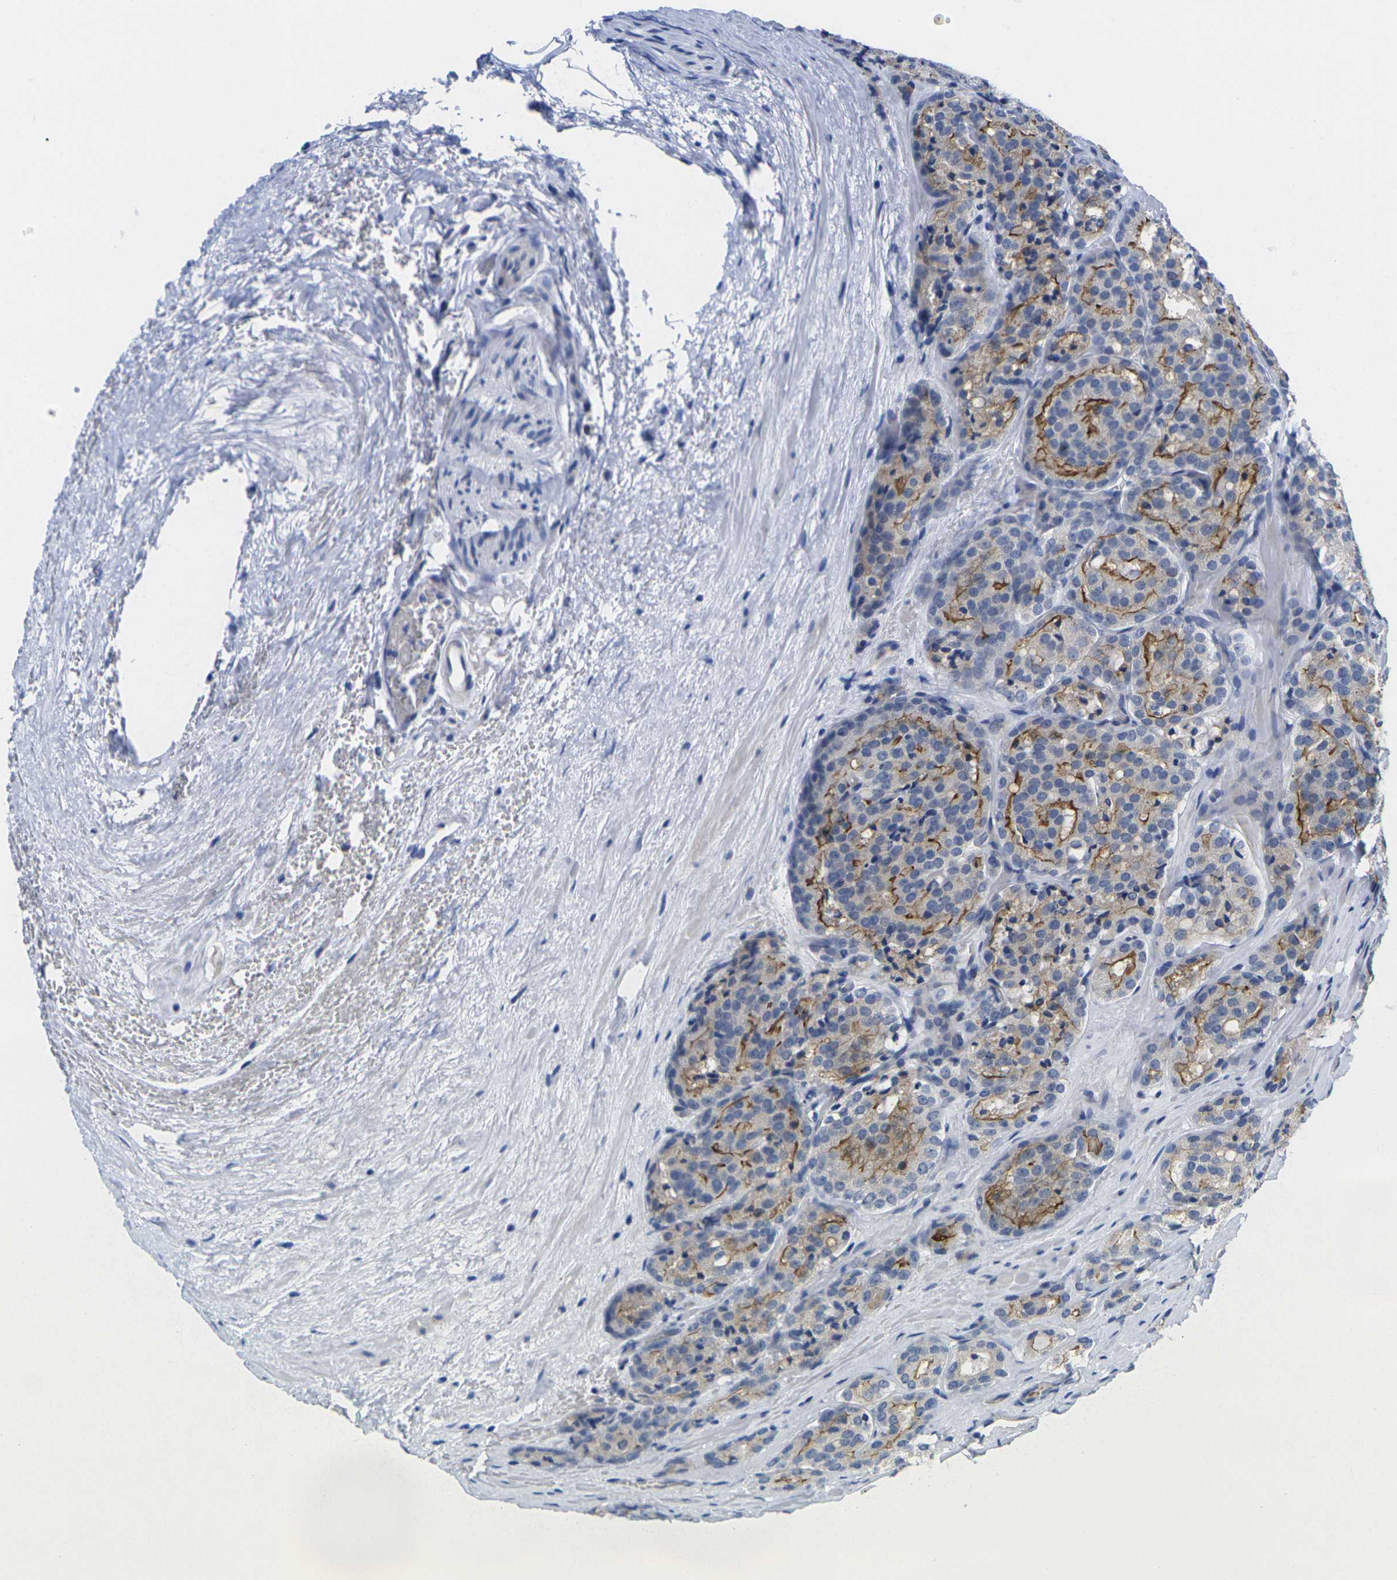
{"staining": {"intensity": "strong", "quantity": "25%-75%", "location": "cytoplasmic/membranous"}, "tissue": "prostate cancer", "cell_type": "Tumor cells", "image_type": "cancer", "snomed": [{"axis": "morphology", "description": "Adenocarcinoma, High grade"}, {"axis": "topography", "description": "Prostate"}], "caption": "Immunohistochemistry (IHC) staining of adenocarcinoma (high-grade) (prostate), which demonstrates high levels of strong cytoplasmic/membranous staining in approximately 25%-75% of tumor cells indicating strong cytoplasmic/membranous protein expression. The staining was performed using DAB (3,3'-diaminobenzidine) (brown) for protein detection and nuclei were counterstained in hematoxylin (blue).", "gene": "CRK", "patient": {"sex": "male", "age": 64}}